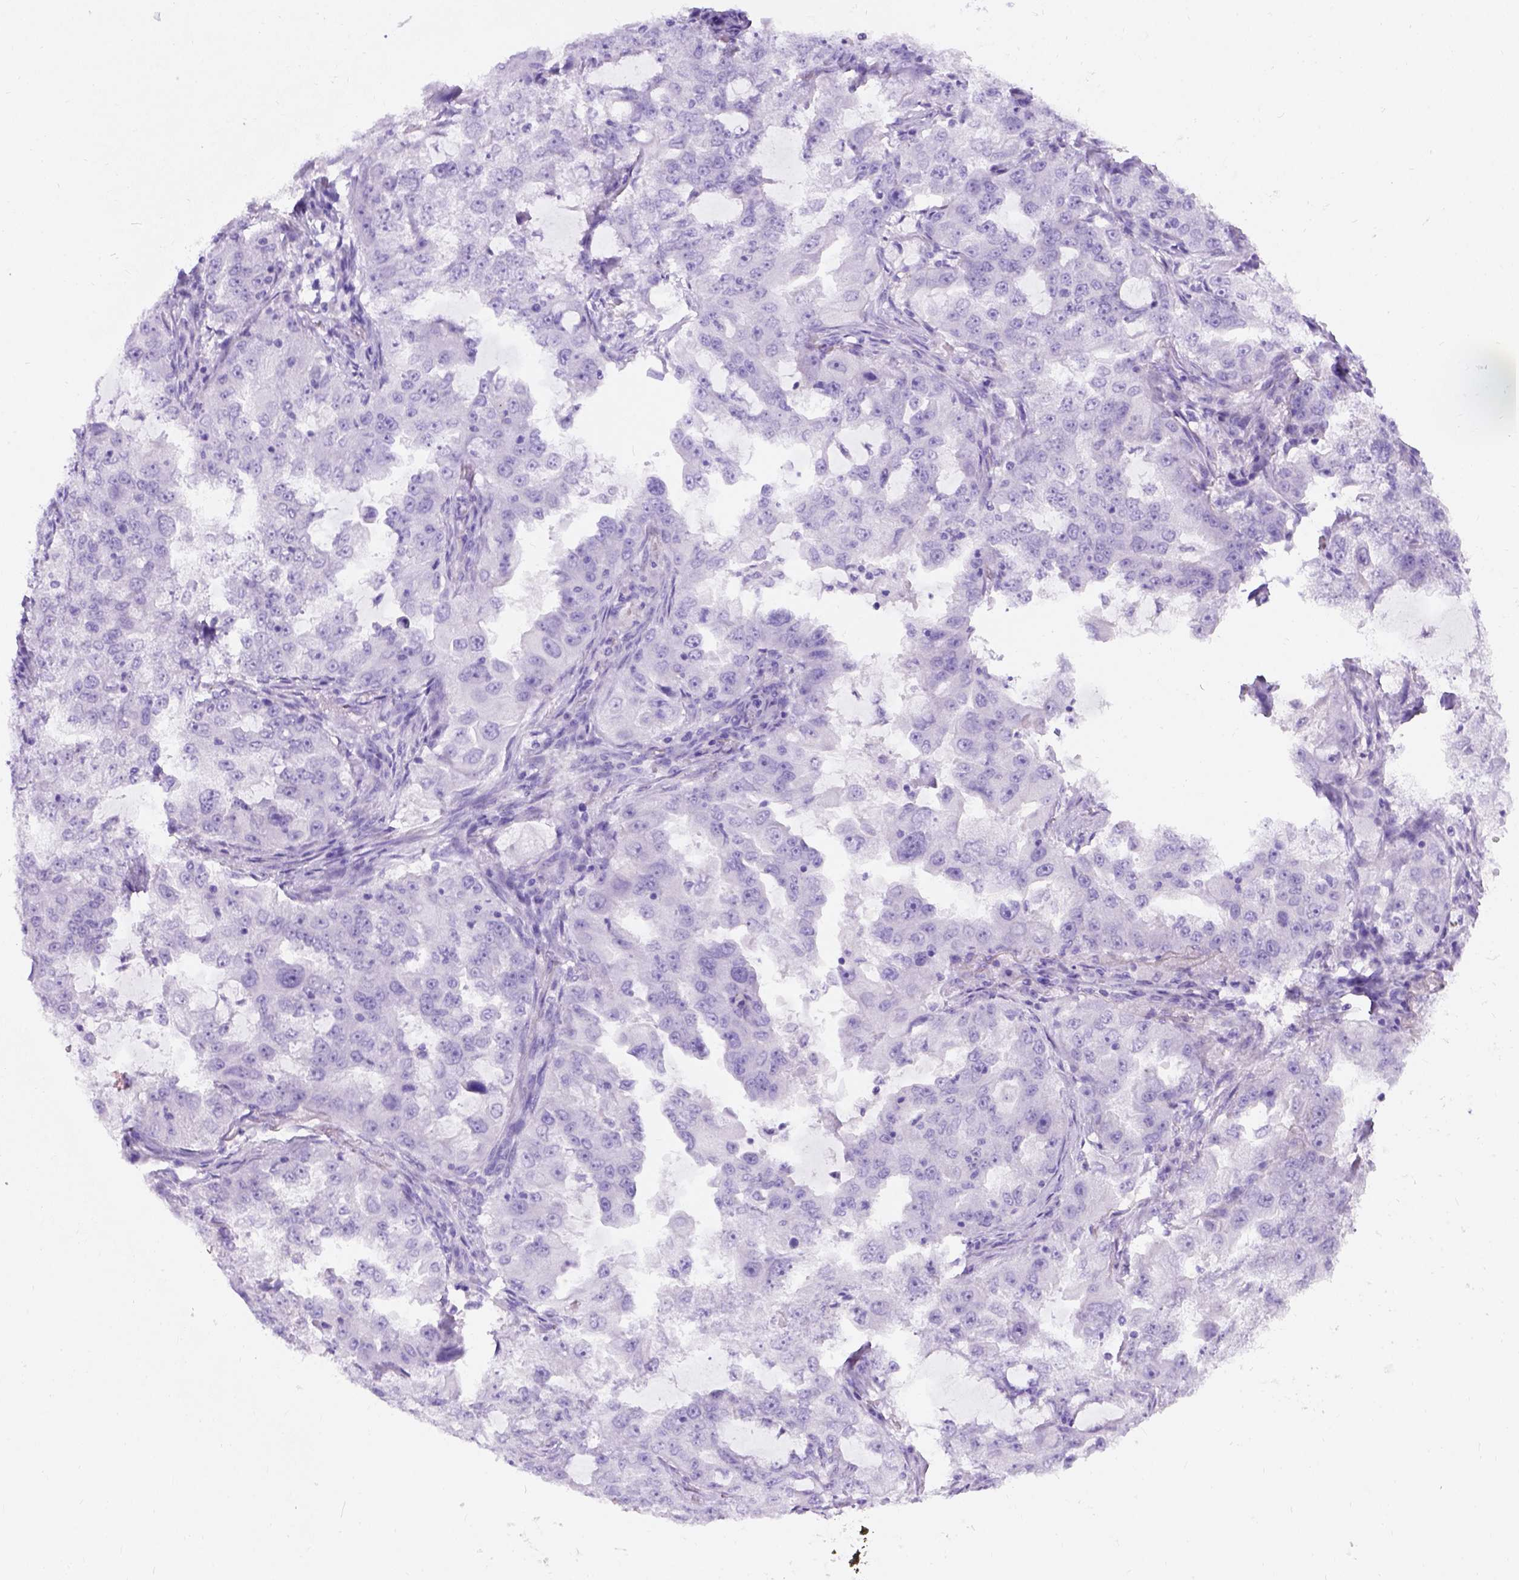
{"staining": {"intensity": "negative", "quantity": "none", "location": "none"}, "tissue": "lung cancer", "cell_type": "Tumor cells", "image_type": "cancer", "snomed": [{"axis": "morphology", "description": "Adenocarcinoma, NOS"}, {"axis": "topography", "description": "Lung"}], "caption": "IHC of human lung adenocarcinoma demonstrates no positivity in tumor cells.", "gene": "C7orf57", "patient": {"sex": "female", "age": 61}}